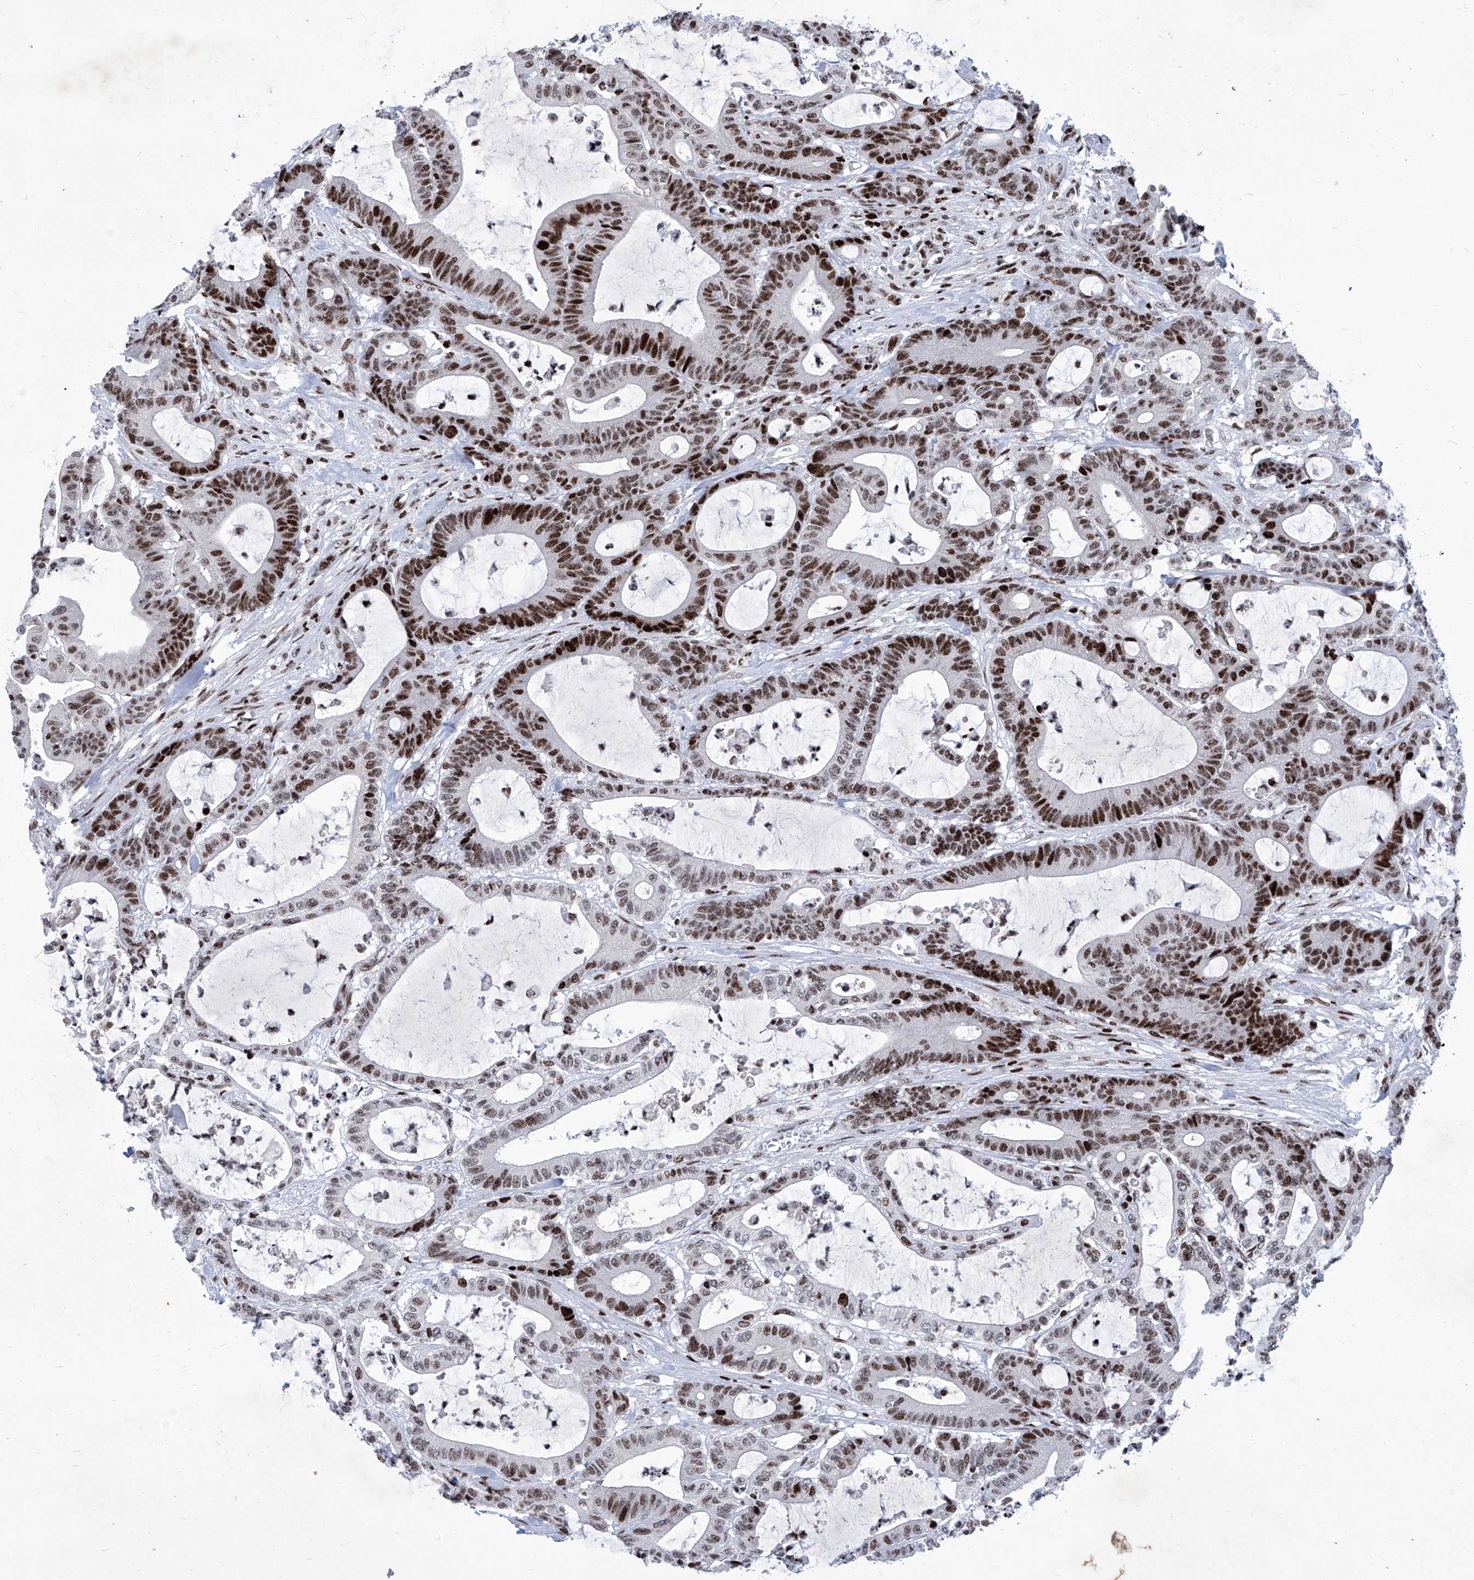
{"staining": {"intensity": "strong", "quantity": ">75%", "location": "nuclear"}, "tissue": "colorectal cancer", "cell_type": "Tumor cells", "image_type": "cancer", "snomed": [{"axis": "morphology", "description": "Adenocarcinoma, NOS"}, {"axis": "topography", "description": "Colon"}], "caption": "This histopathology image displays immunohistochemistry (IHC) staining of human colorectal cancer (adenocarcinoma), with high strong nuclear staining in approximately >75% of tumor cells.", "gene": "HEY2", "patient": {"sex": "female", "age": 84}}